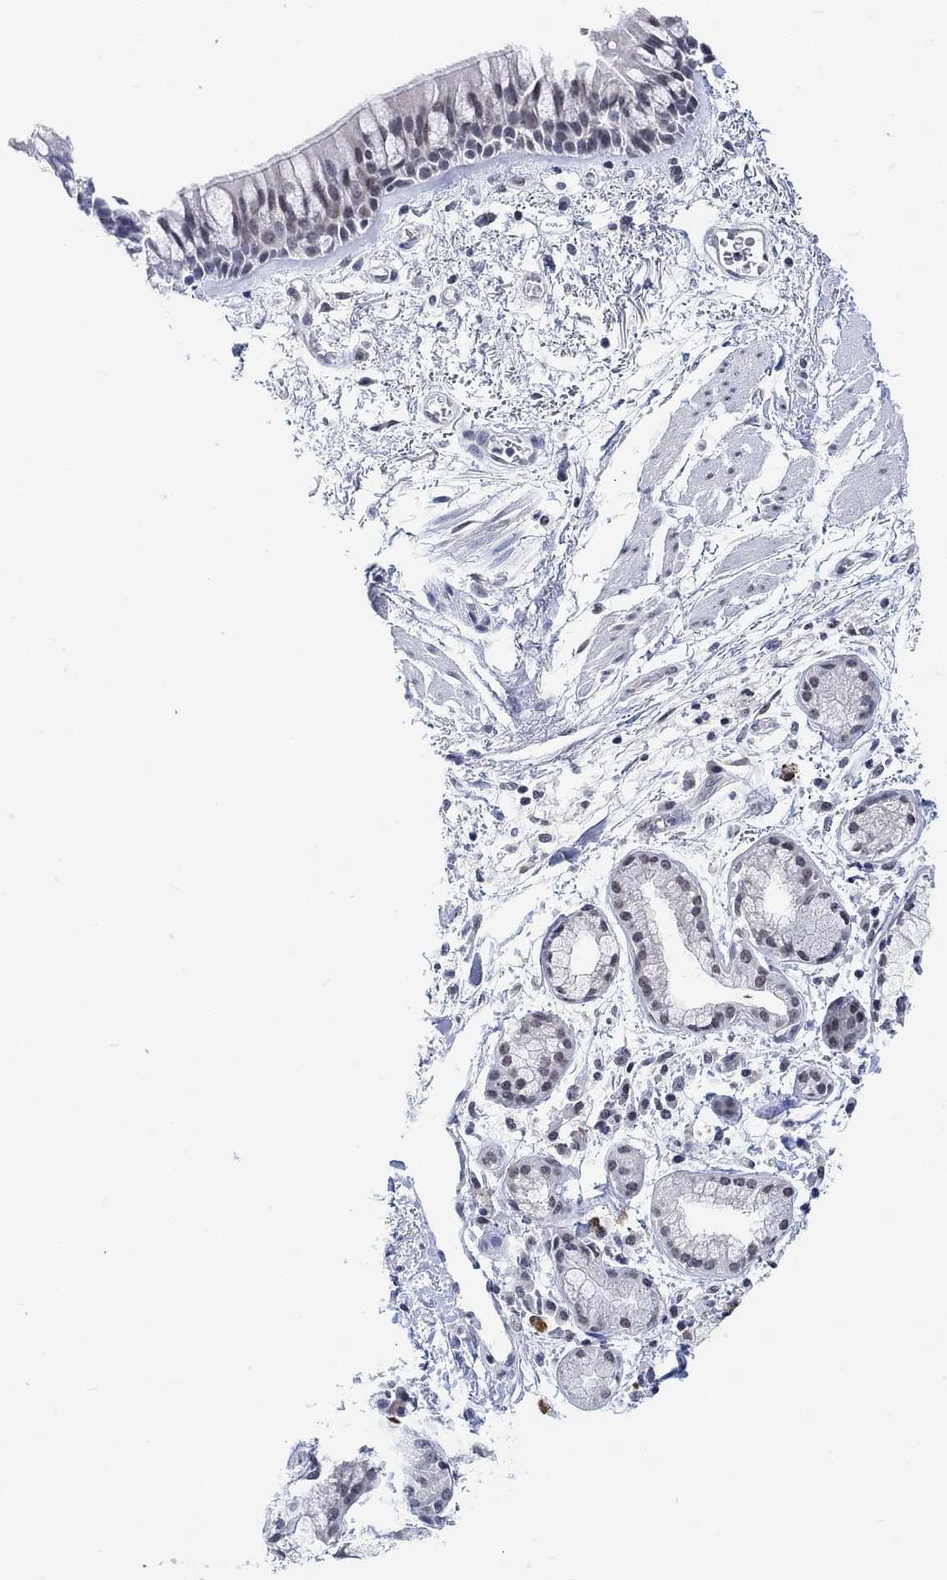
{"staining": {"intensity": "weak", "quantity": "<25%", "location": "nuclear"}, "tissue": "bronchus", "cell_type": "Respiratory epithelial cells", "image_type": "normal", "snomed": [{"axis": "morphology", "description": "Normal tissue, NOS"}, {"axis": "topography", "description": "Bronchus"}, {"axis": "topography", "description": "Lung"}], "caption": "Image shows no protein positivity in respiratory epithelial cells of unremarkable bronchus.", "gene": "PURG", "patient": {"sex": "female", "age": 57}}